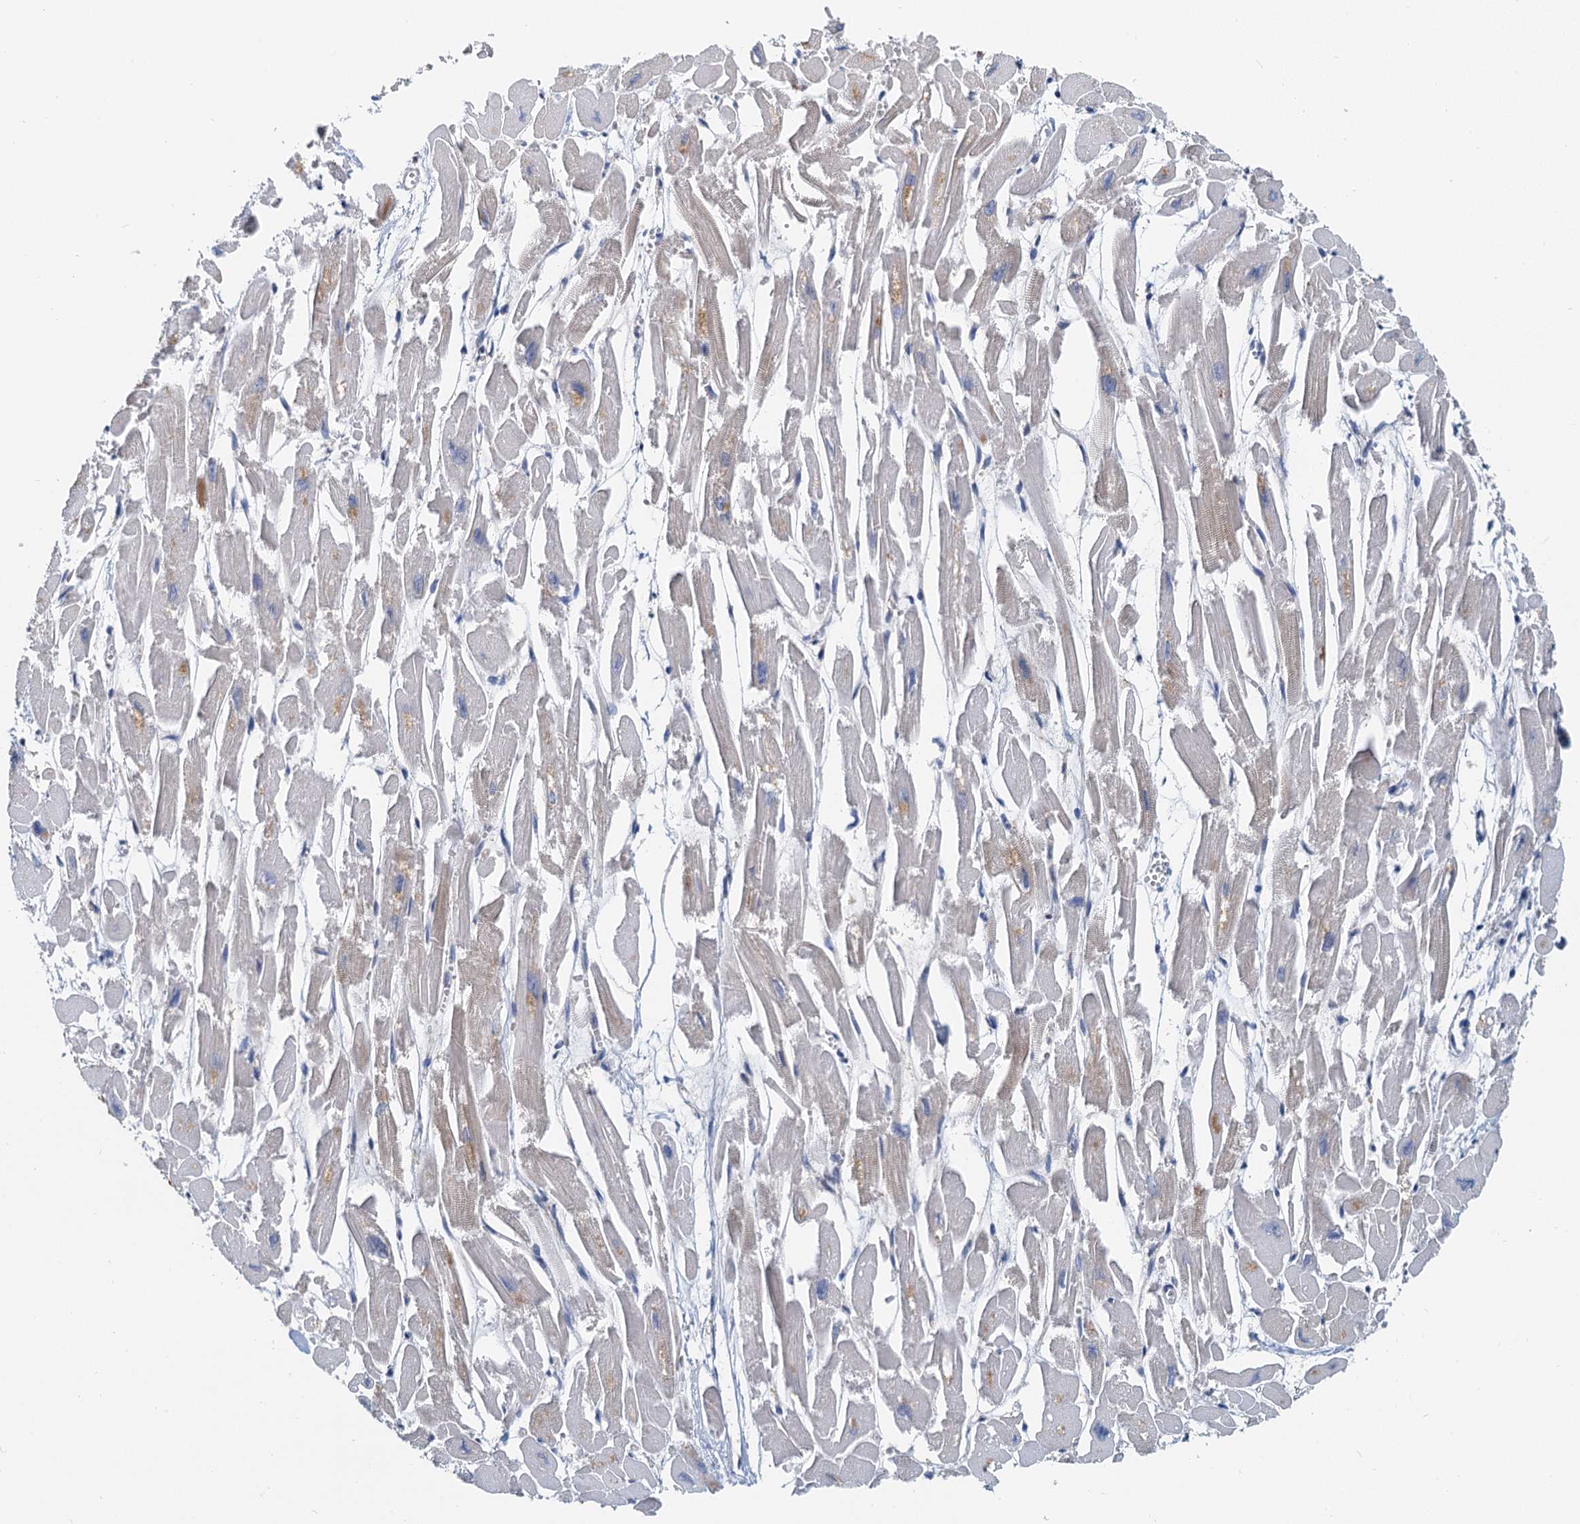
{"staining": {"intensity": "negative", "quantity": "none", "location": "none"}, "tissue": "heart muscle", "cell_type": "Cardiomyocytes", "image_type": "normal", "snomed": [{"axis": "morphology", "description": "Normal tissue, NOS"}, {"axis": "topography", "description": "Heart"}], "caption": "IHC image of normal human heart muscle stained for a protein (brown), which shows no positivity in cardiomyocytes.", "gene": "NKAPD1", "patient": {"sex": "male", "age": 54}}